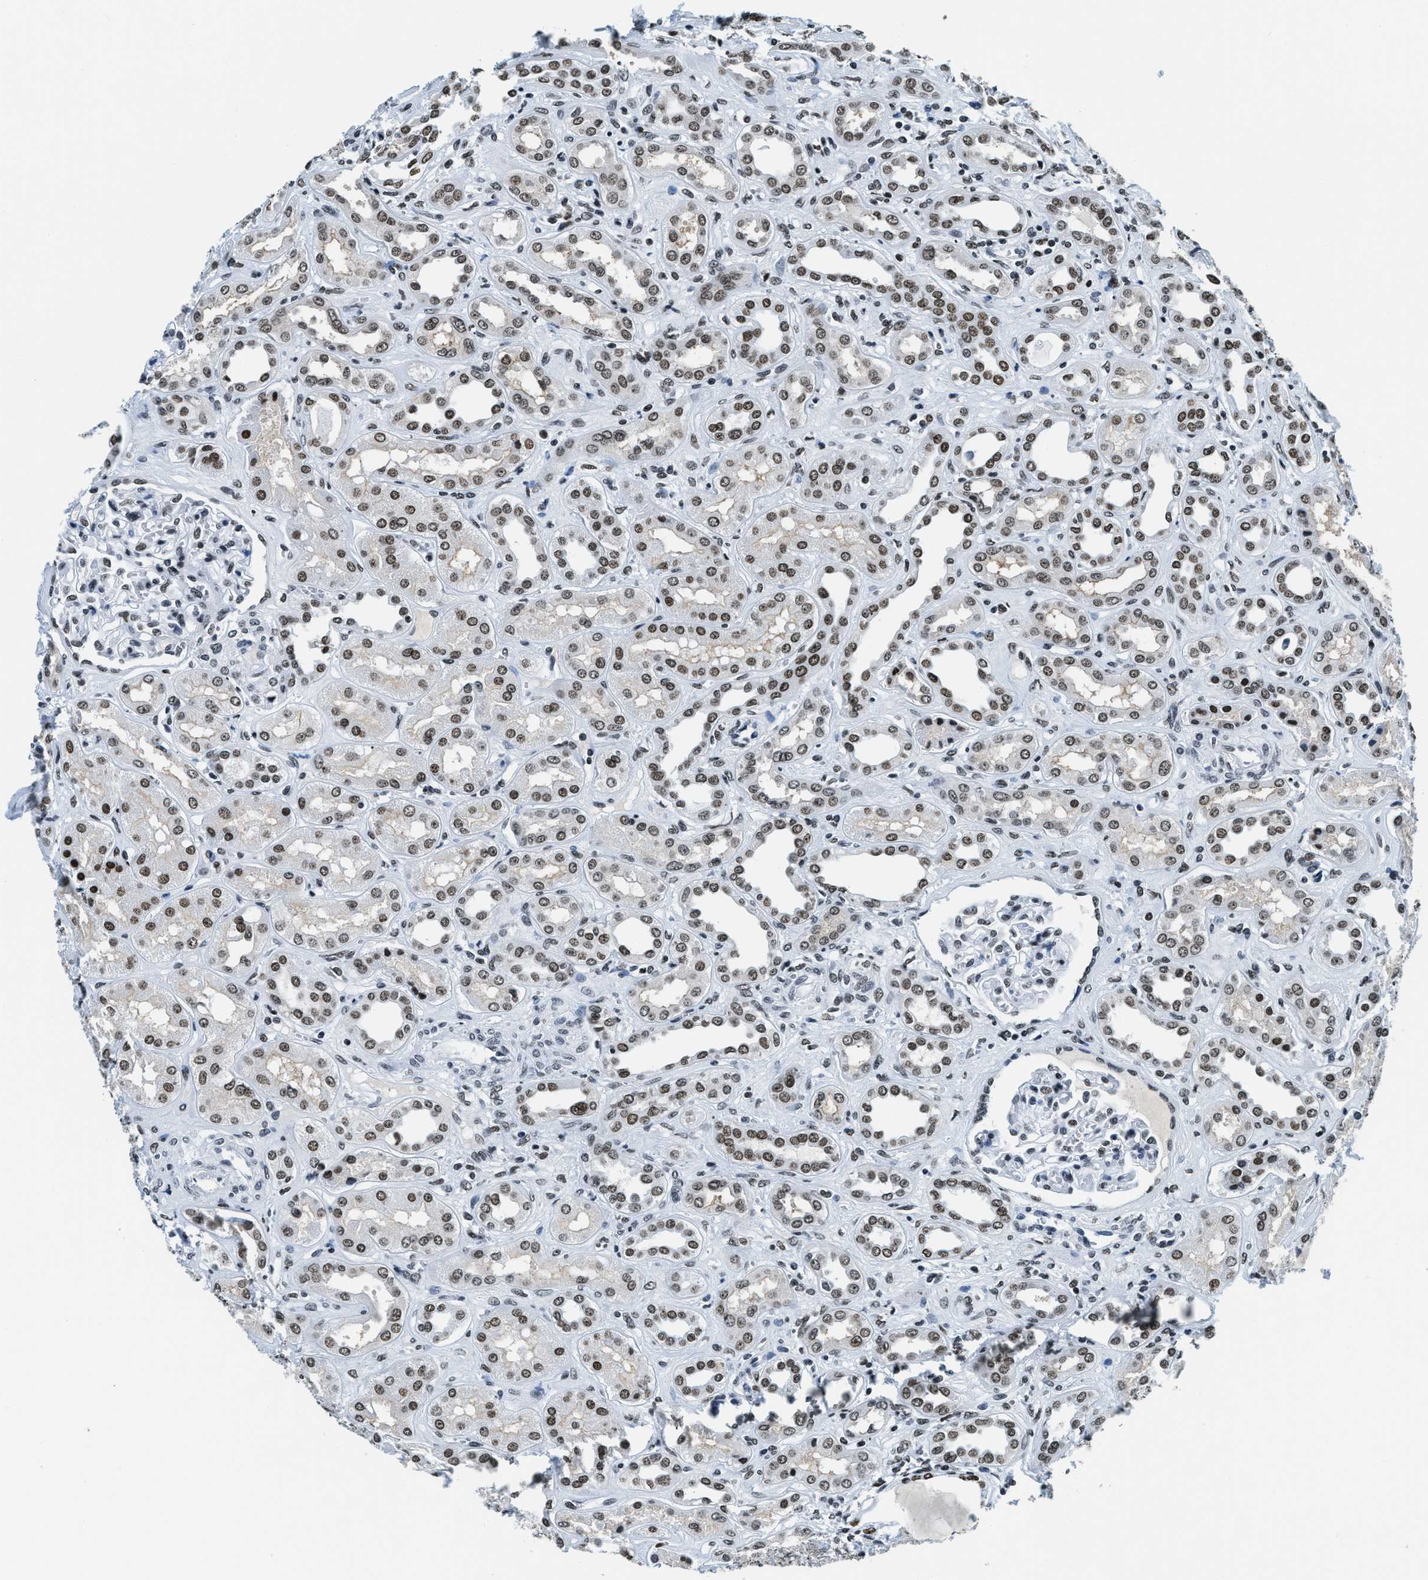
{"staining": {"intensity": "moderate", "quantity": "<25%", "location": "nuclear"}, "tissue": "kidney", "cell_type": "Cells in glomeruli", "image_type": "normal", "snomed": [{"axis": "morphology", "description": "Normal tissue, NOS"}, {"axis": "topography", "description": "Kidney"}], "caption": "This histopathology image exhibits normal kidney stained with immunohistochemistry to label a protein in brown. The nuclear of cells in glomeruli show moderate positivity for the protein. Nuclei are counter-stained blue.", "gene": "TOP1", "patient": {"sex": "male", "age": 59}}